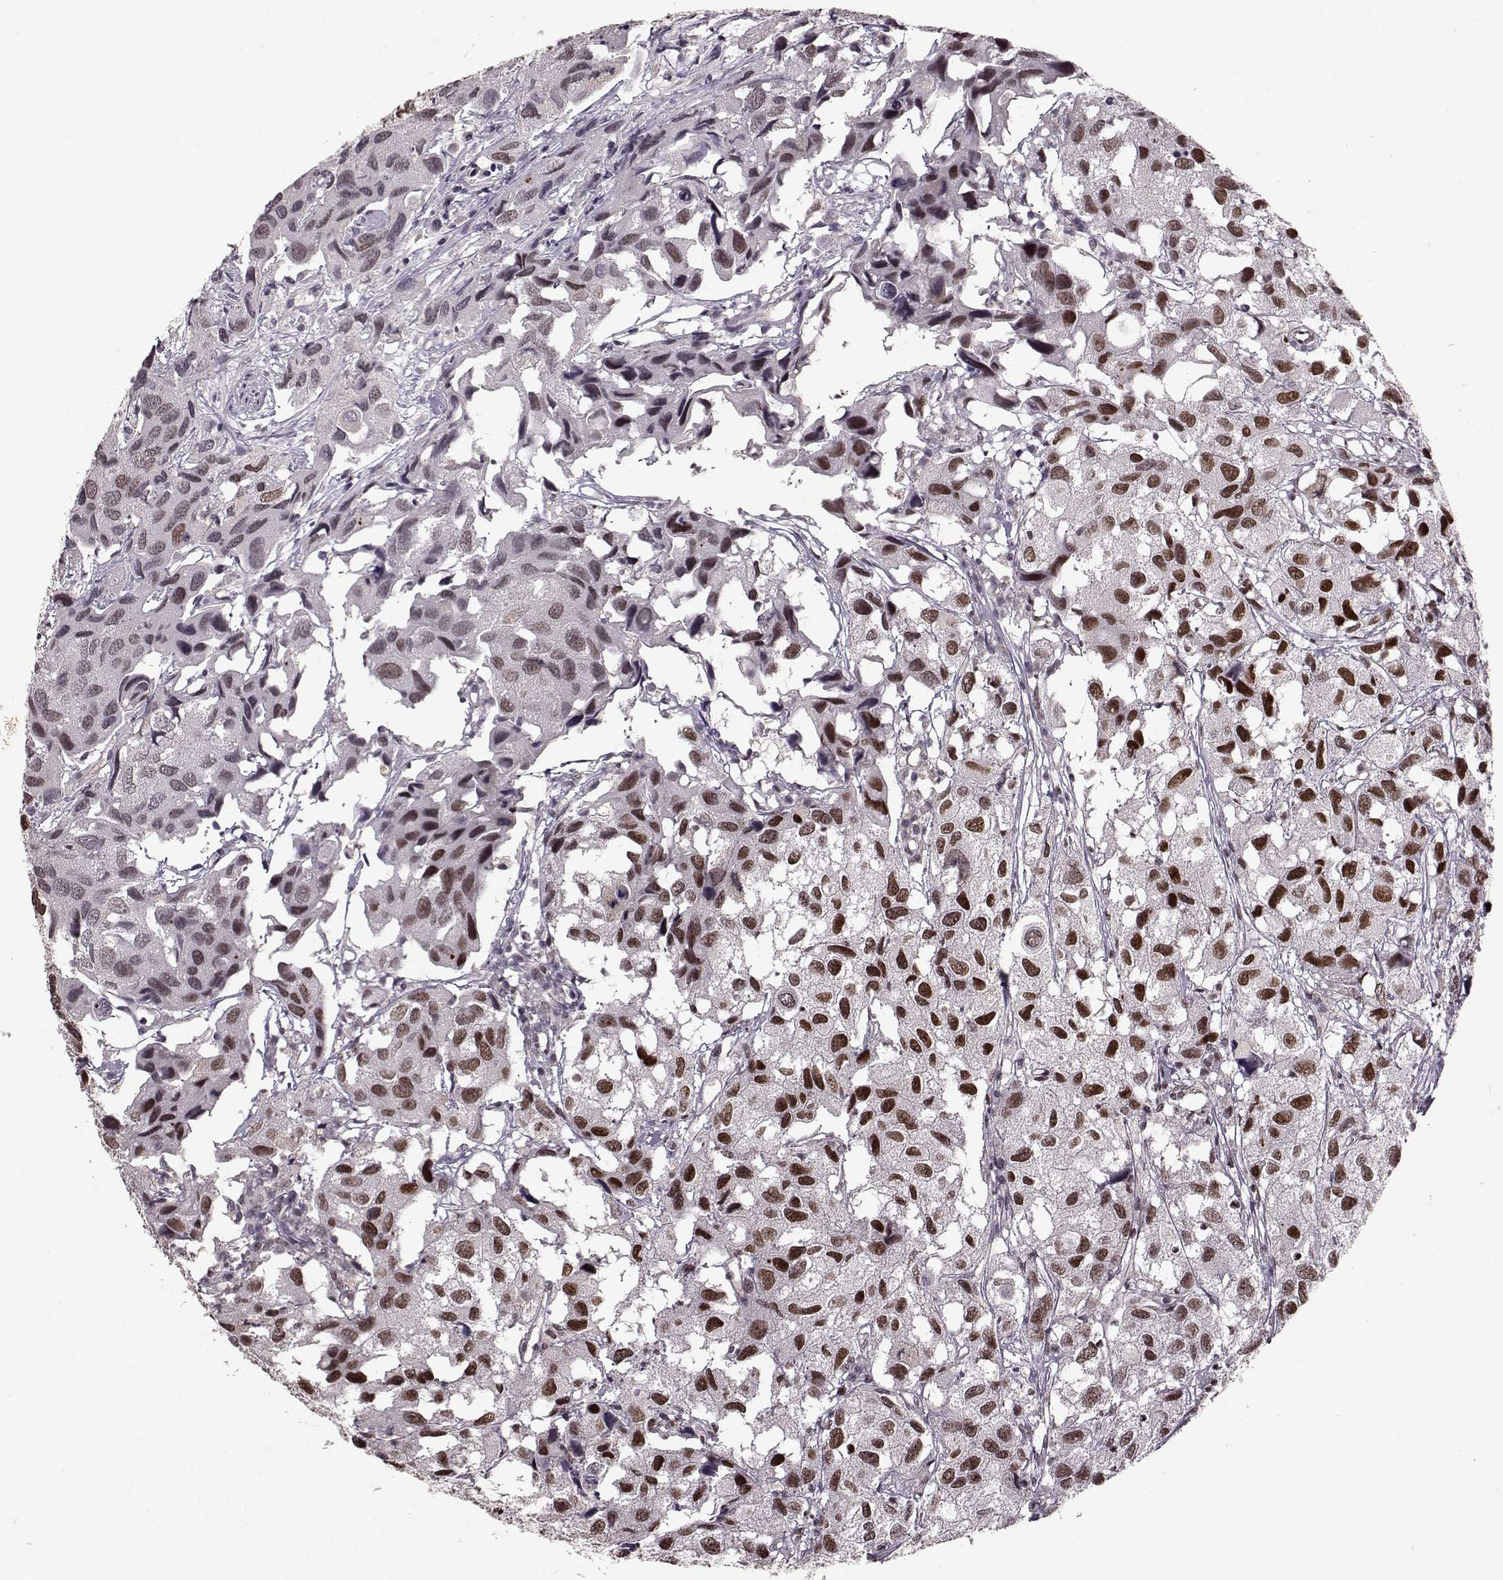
{"staining": {"intensity": "strong", "quantity": ">75%", "location": "nuclear"}, "tissue": "urothelial cancer", "cell_type": "Tumor cells", "image_type": "cancer", "snomed": [{"axis": "morphology", "description": "Urothelial carcinoma, High grade"}, {"axis": "topography", "description": "Urinary bladder"}], "caption": "This photomicrograph exhibits immunohistochemistry staining of urothelial cancer, with high strong nuclear positivity in approximately >75% of tumor cells.", "gene": "RRAGD", "patient": {"sex": "male", "age": 79}}